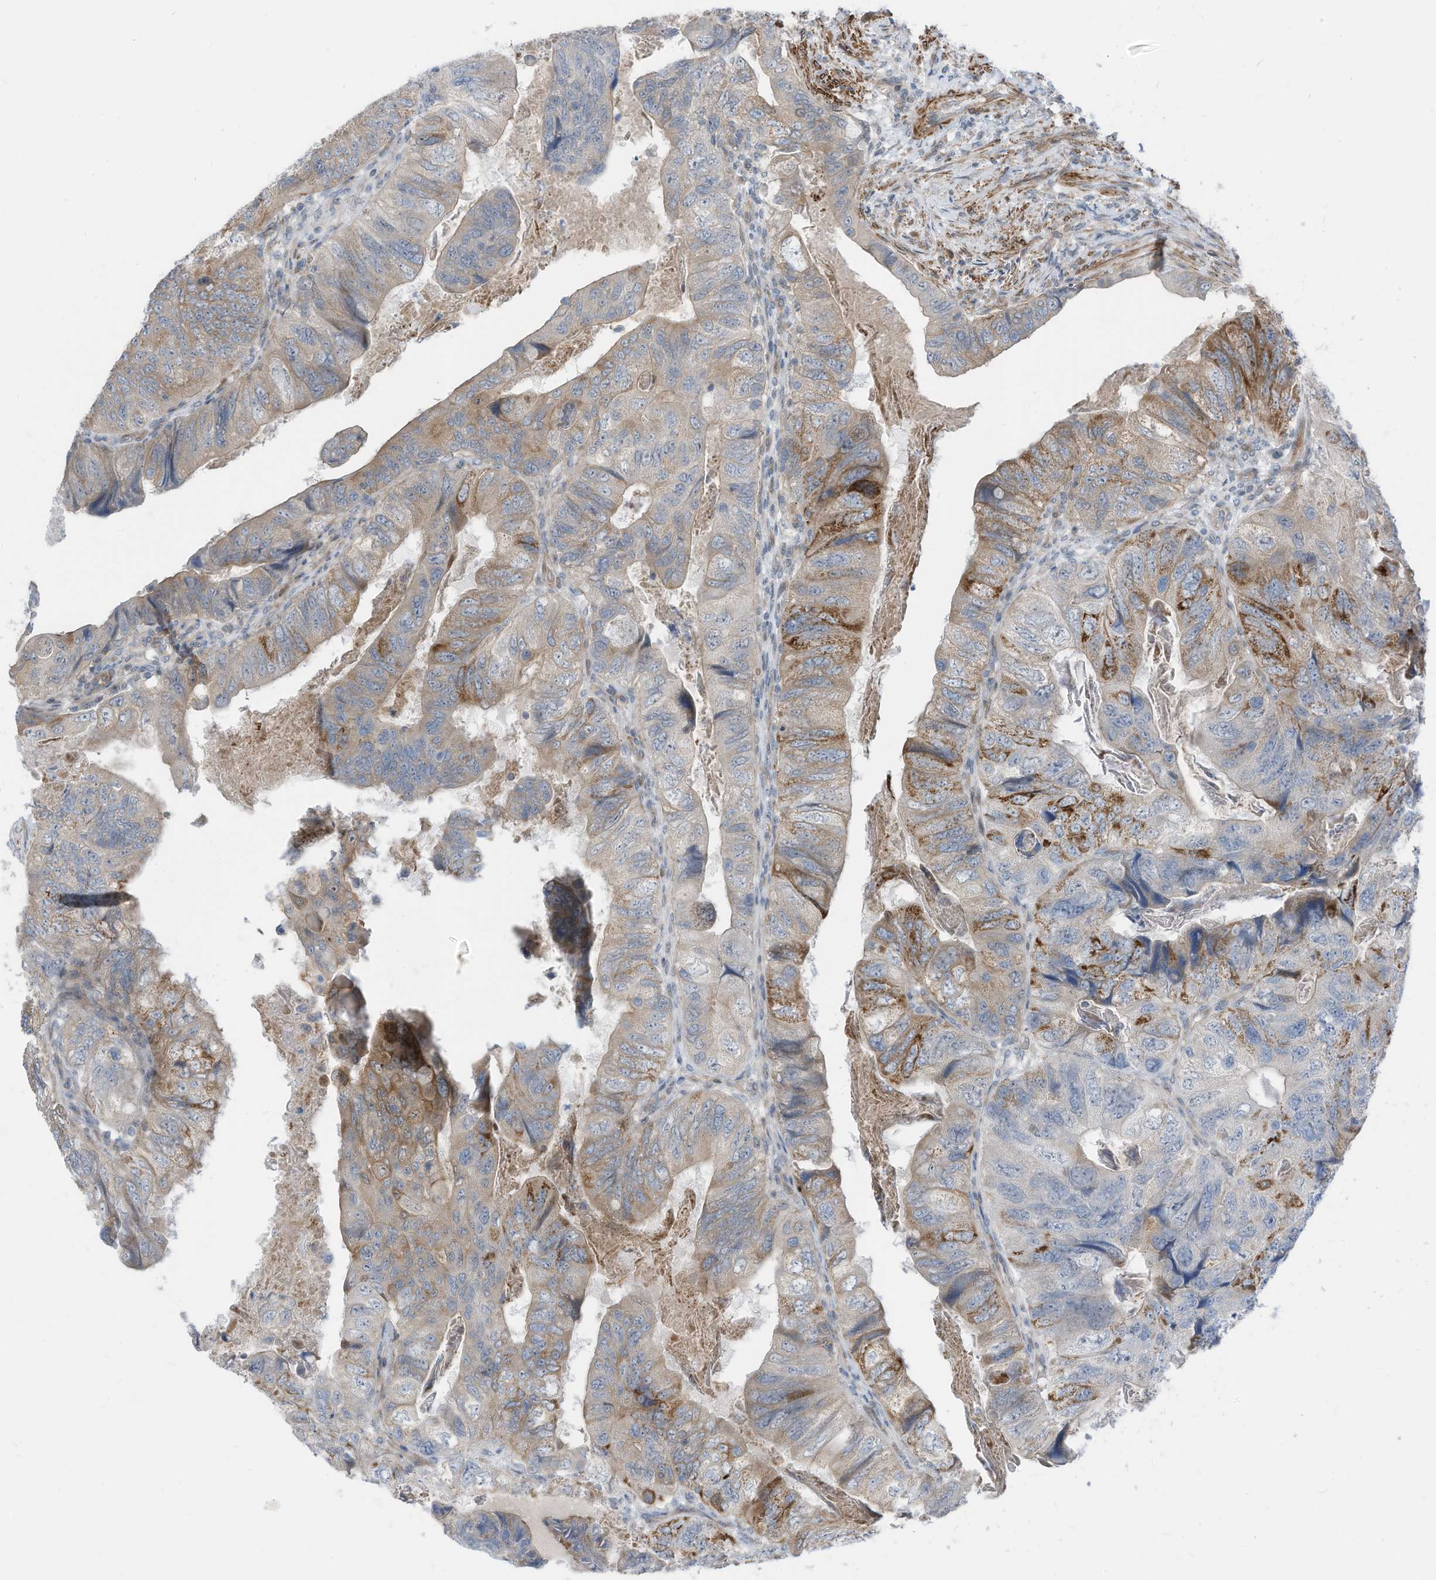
{"staining": {"intensity": "moderate", "quantity": "<25%", "location": "cytoplasmic/membranous"}, "tissue": "colorectal cancer", "cell_type": "Tumor cells", "image_type": "cancer", "snomed": [{"axis": "morphology", "description": "Adenocarcinoma, NOS"}, {"axis": "topography", "description": "Rectum"}], "caption": "Adenocarcinoma (colorectal) stained for a protein (brown) exhibits moderate cytoplasmic/membranous positive staining in about <25% of tumor cells.", "gene": "GPATCH3", "patient": {"sex": "male", "age": 63}}